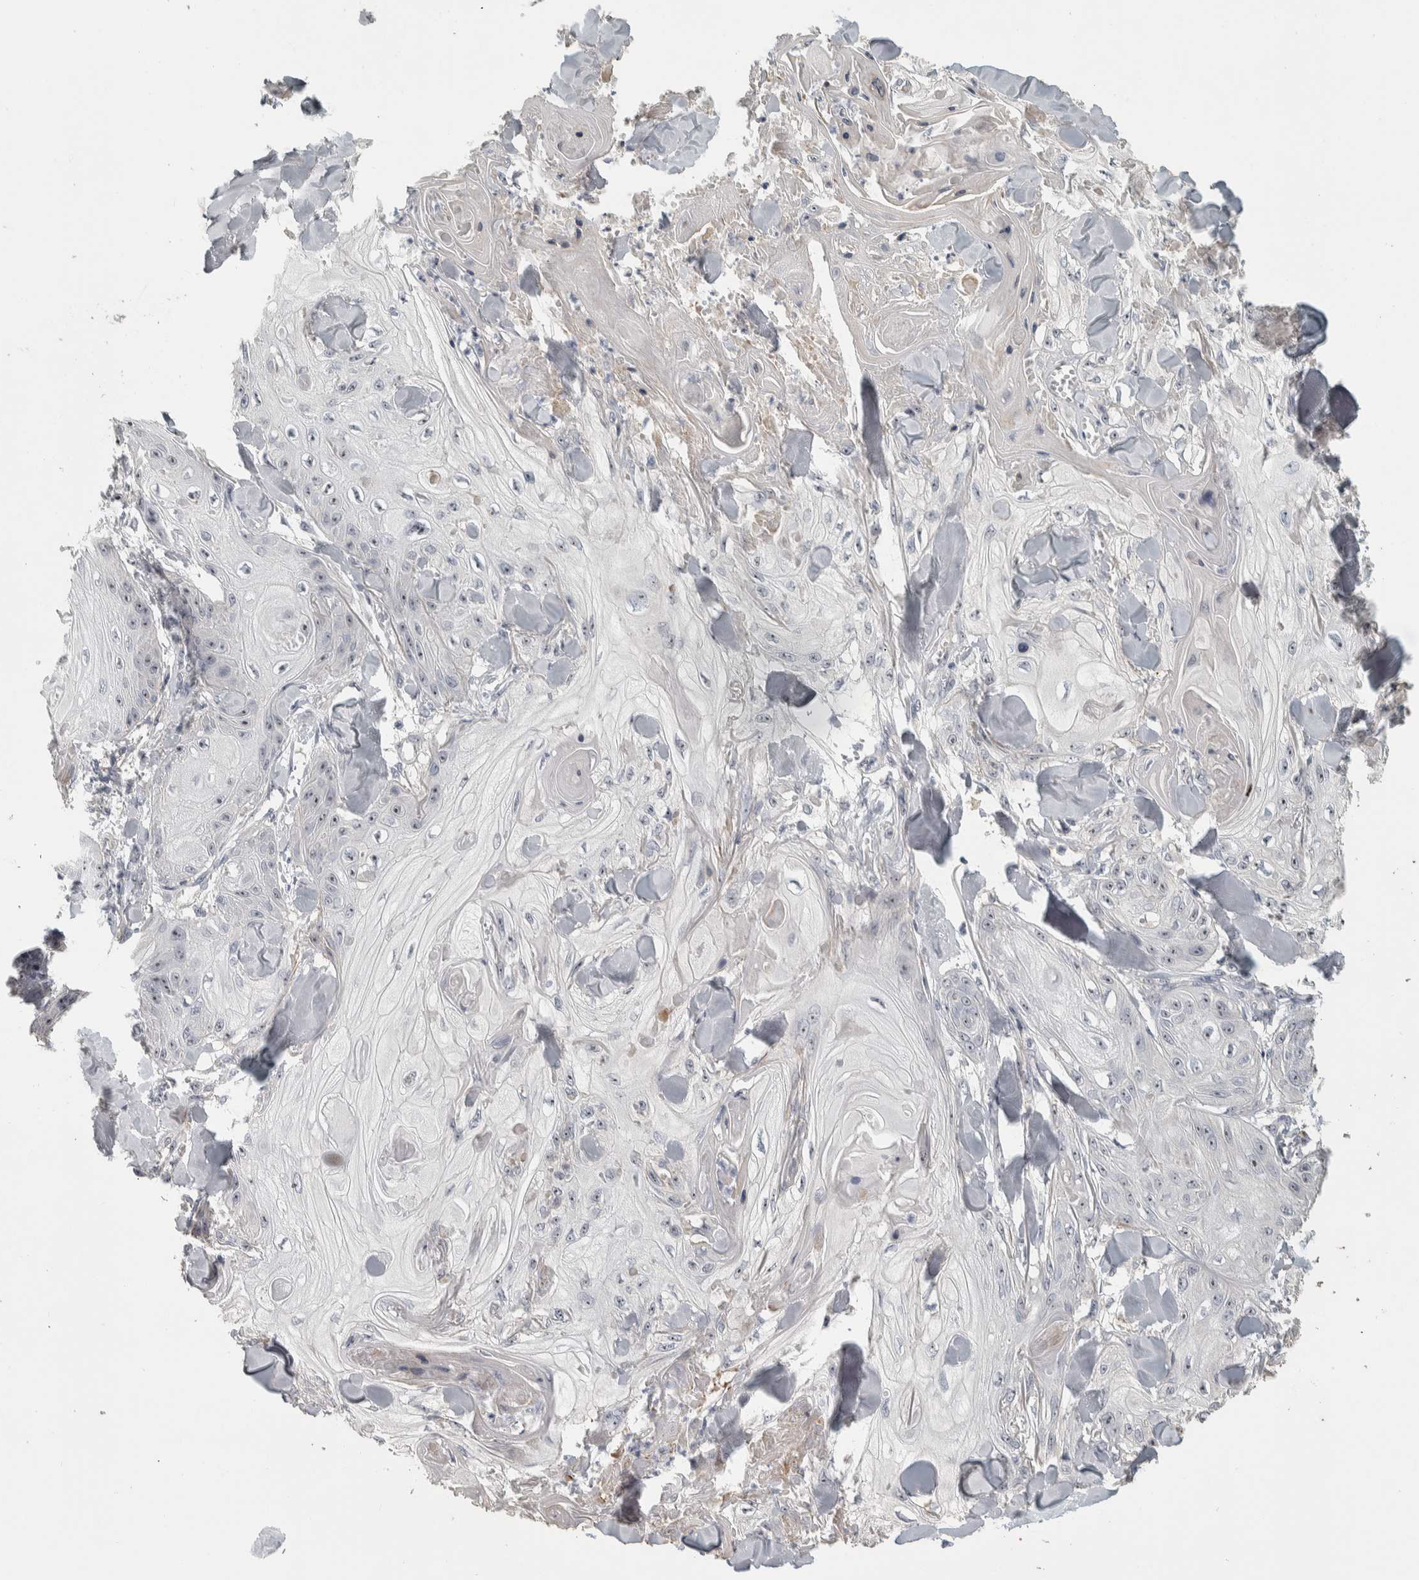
{"staining": {"intensity": "weak", "quantity": "<25%", "location": "nuclear"}, "tissue": "skin cancer", "cell_type": "Tumor cells", "image_type": "cancer", "snomed": [{"axis": "morphology", "description": "Squamous cell carcinoma, NOS"}, {"axis": "topography", "description": "Skin"}], "caption": "Tumor cells are negative for protein expression in human squamous cell carcinoma (skin). Brightfield microscopy of immunohistochemistry (IHC) stained with DAB (3,3'-diaminobenzidine) (brown) and hematoxylin (blue), captured at high magnification.", "gene": "DCAF10", "patient": {"sex": "male", "age": 74}}